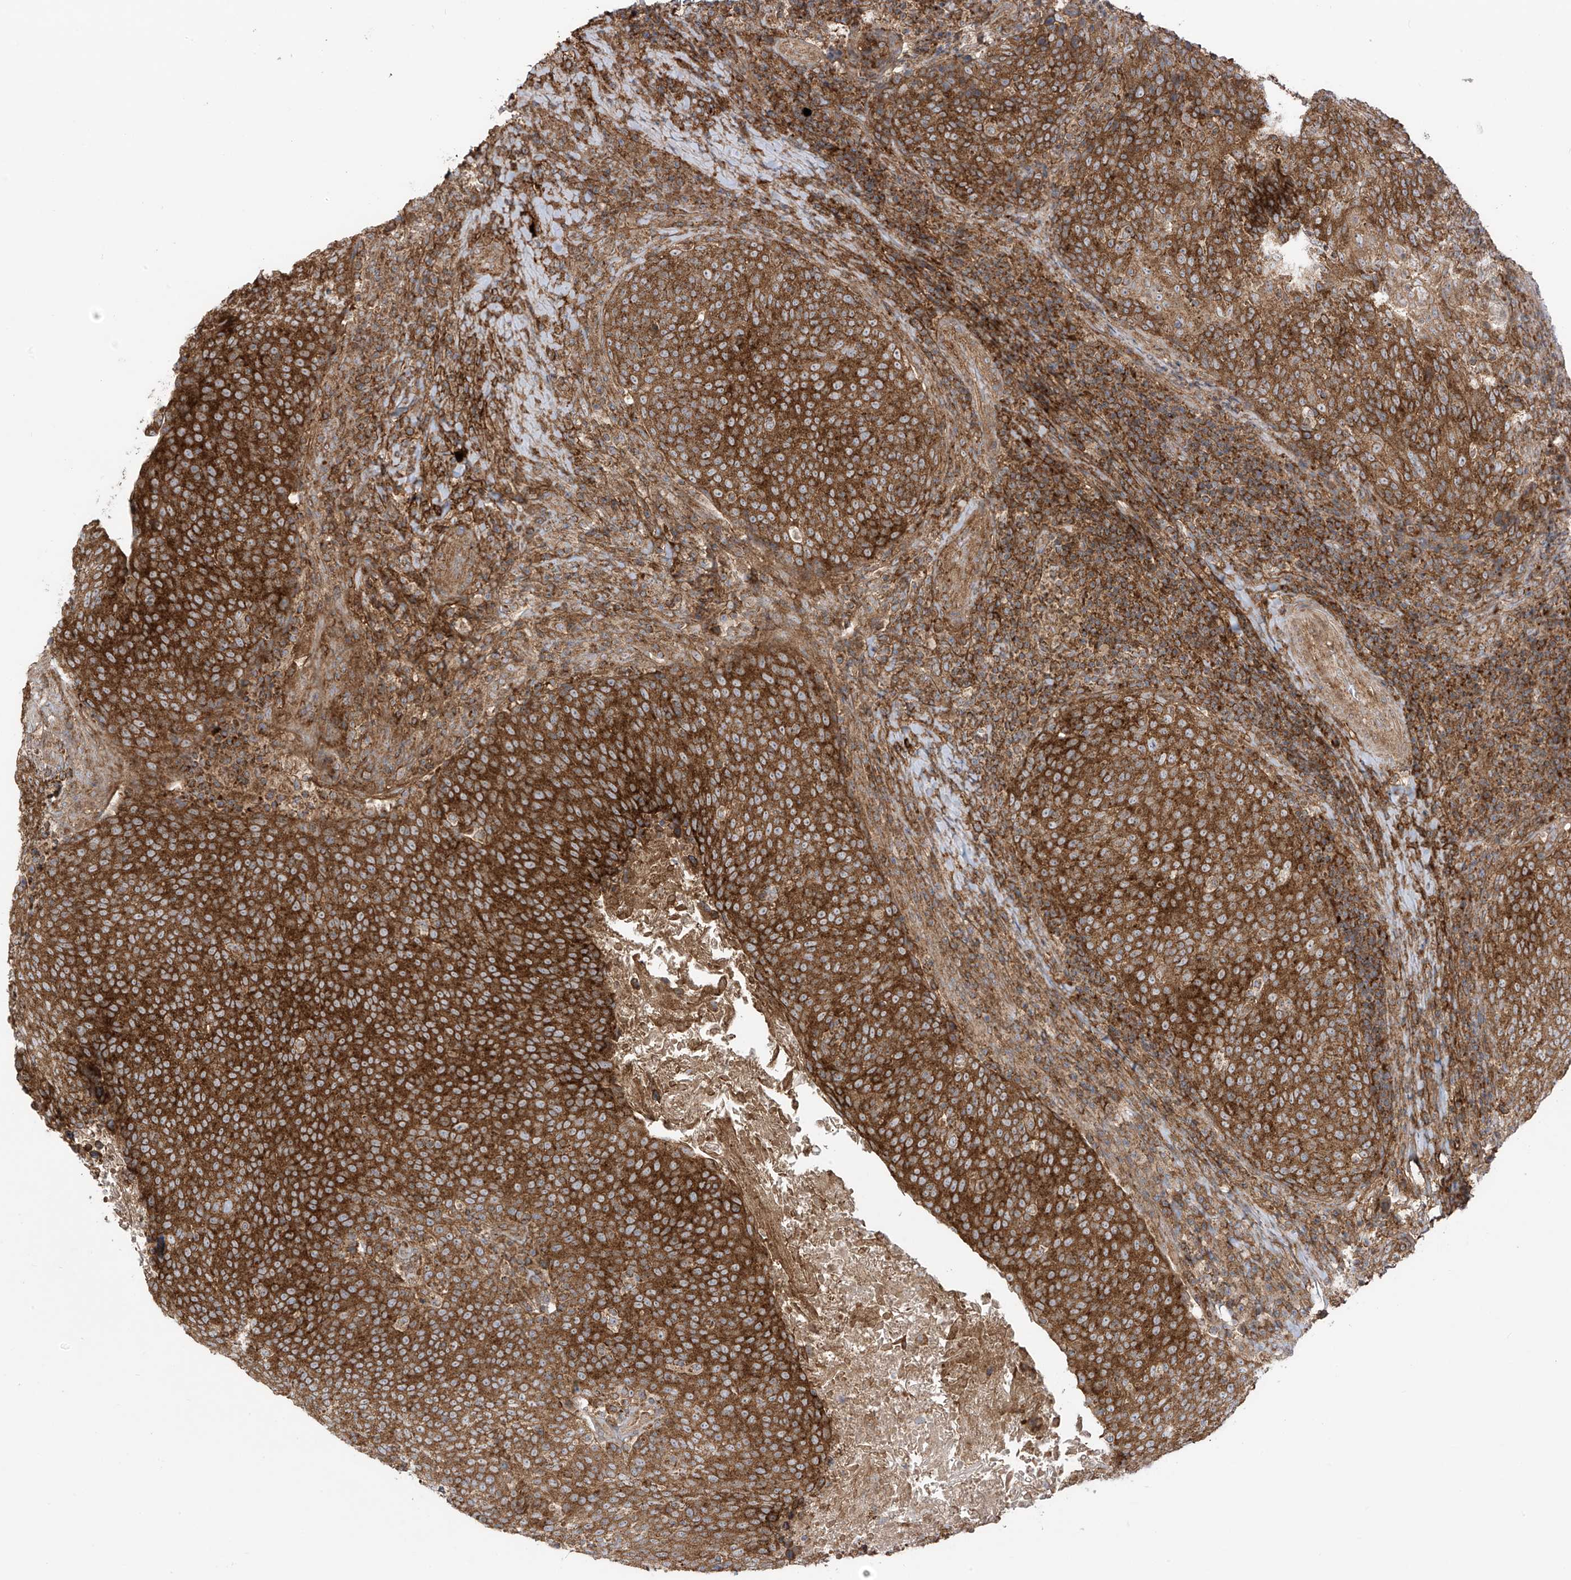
{"staining": {"intensity": "strong", "quantity": ">75%", "location": "cytoplasmic/membranous"}, "tissue": "head and neck cancer", "cell_type": "Tumor cells", "image_type": "cancer", "snomed": [{"axis": "morphology", "description": "Squamous cell carcinoma, NOS"}, {"axis": "morphology", "description": "Squamous cell carcinoma, metastatic, NOS"}, {"axis": "topography", "description": "Lymph node"}, {"axis": "topography", "description": "Head-Neck"}], "caption": "Brown immunohistochemical staining in squamous cell carcinoma (head and neck) reveals strong cytoplasmic/membranous positivity in approximately >75% of tumor cells.", "gene": "REPS1", "patient": {"sex": "male", "age": 62}}